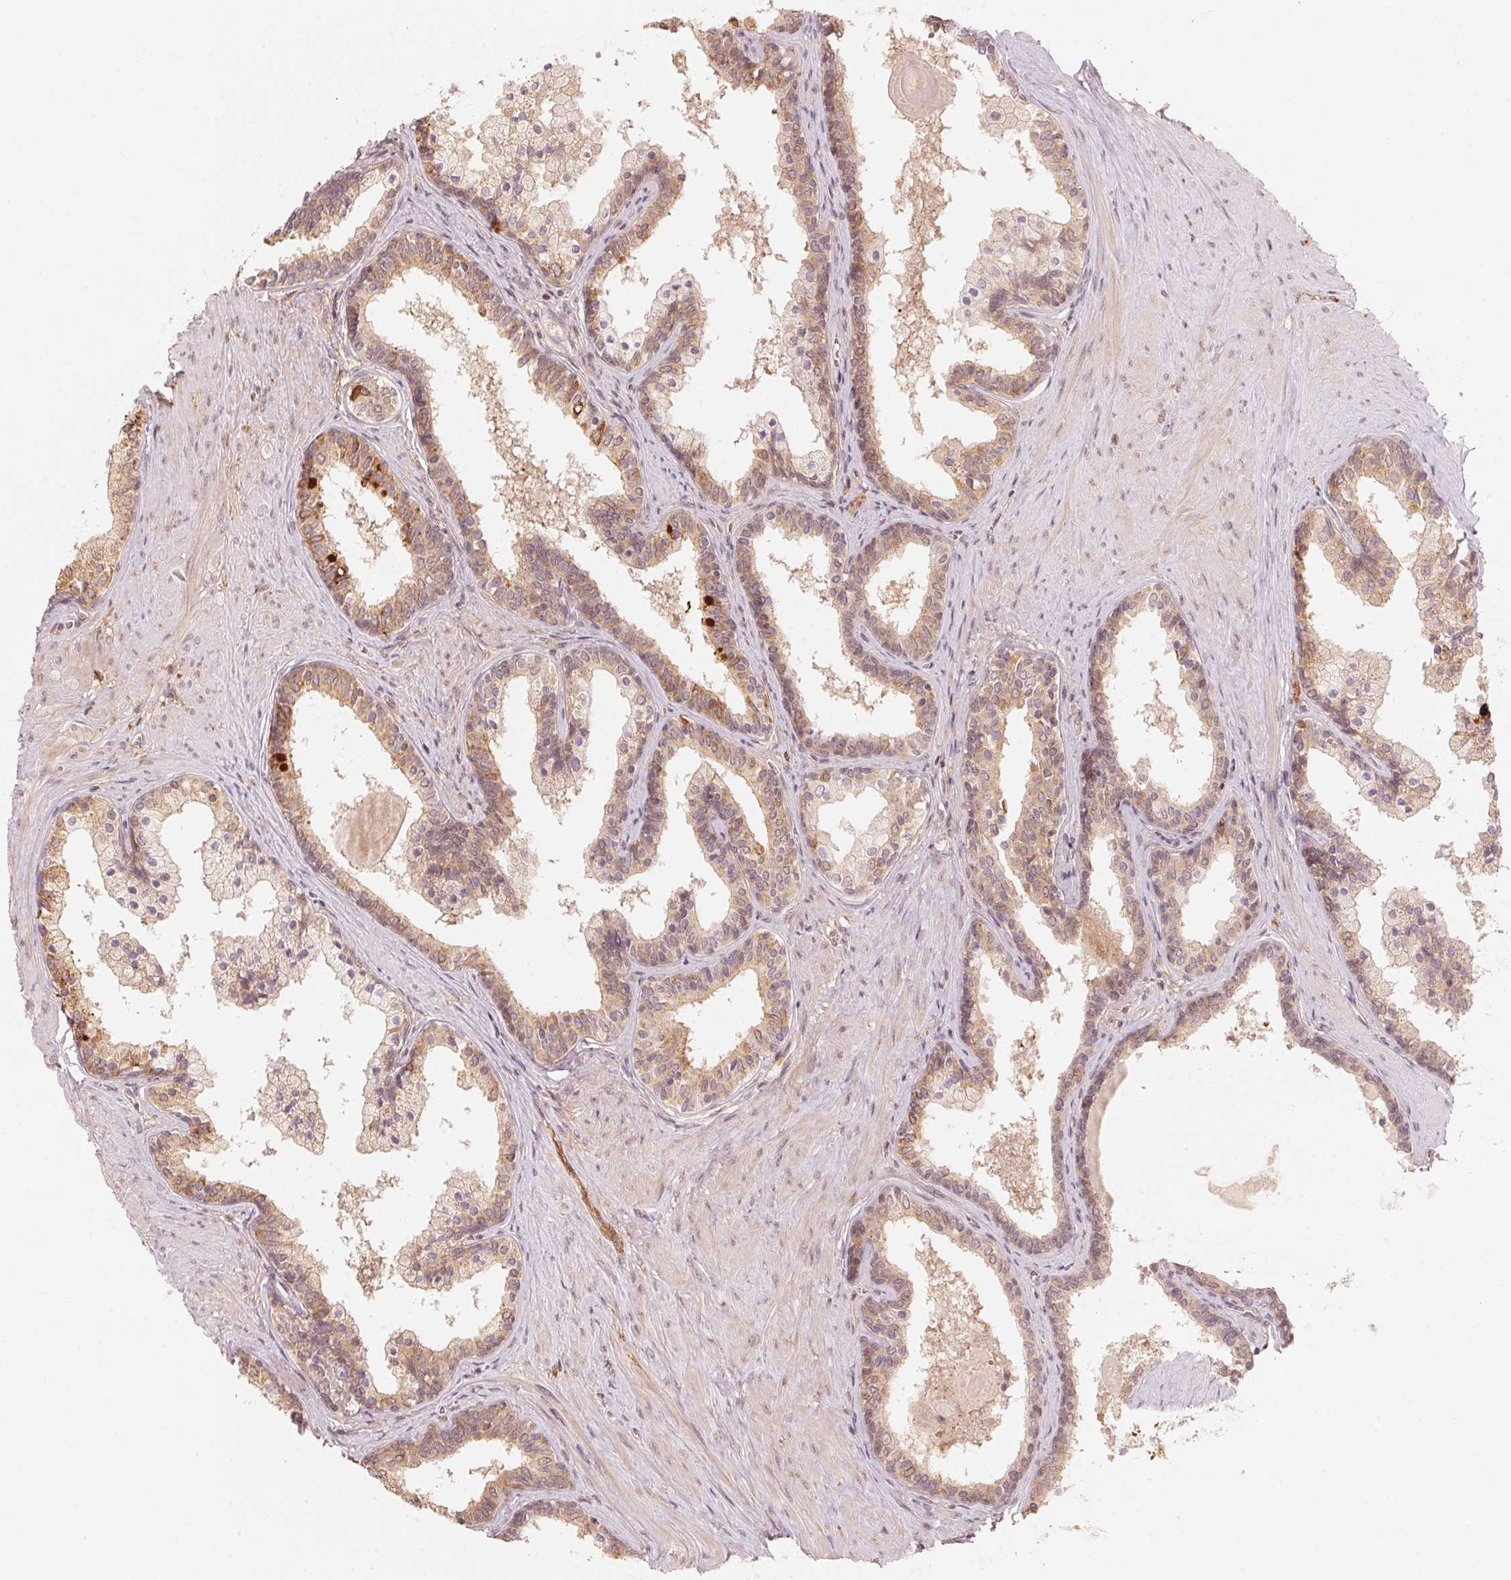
{"staining": {"intensity": "weak", "quantity": "25%-75%", "location": "cytoplasmic/membranous"}, "tissue": "prostate", "cell_type": "Glandular cells", "image_type": "normal", "snomed": [{"axis": "morphology", "description": "Normal tissue, NOS"}, {"axis": "topography", "description": "Prostate"}], "caption": "A histopathology image showing weak cytoplasmic/membranous staining in approximately 25%-75% of glandular cells in normal prostate, as visualized by brown immunohistochemical staining.", "gene": "PRKN", "patient": {"sex": "male", "age": 61}}